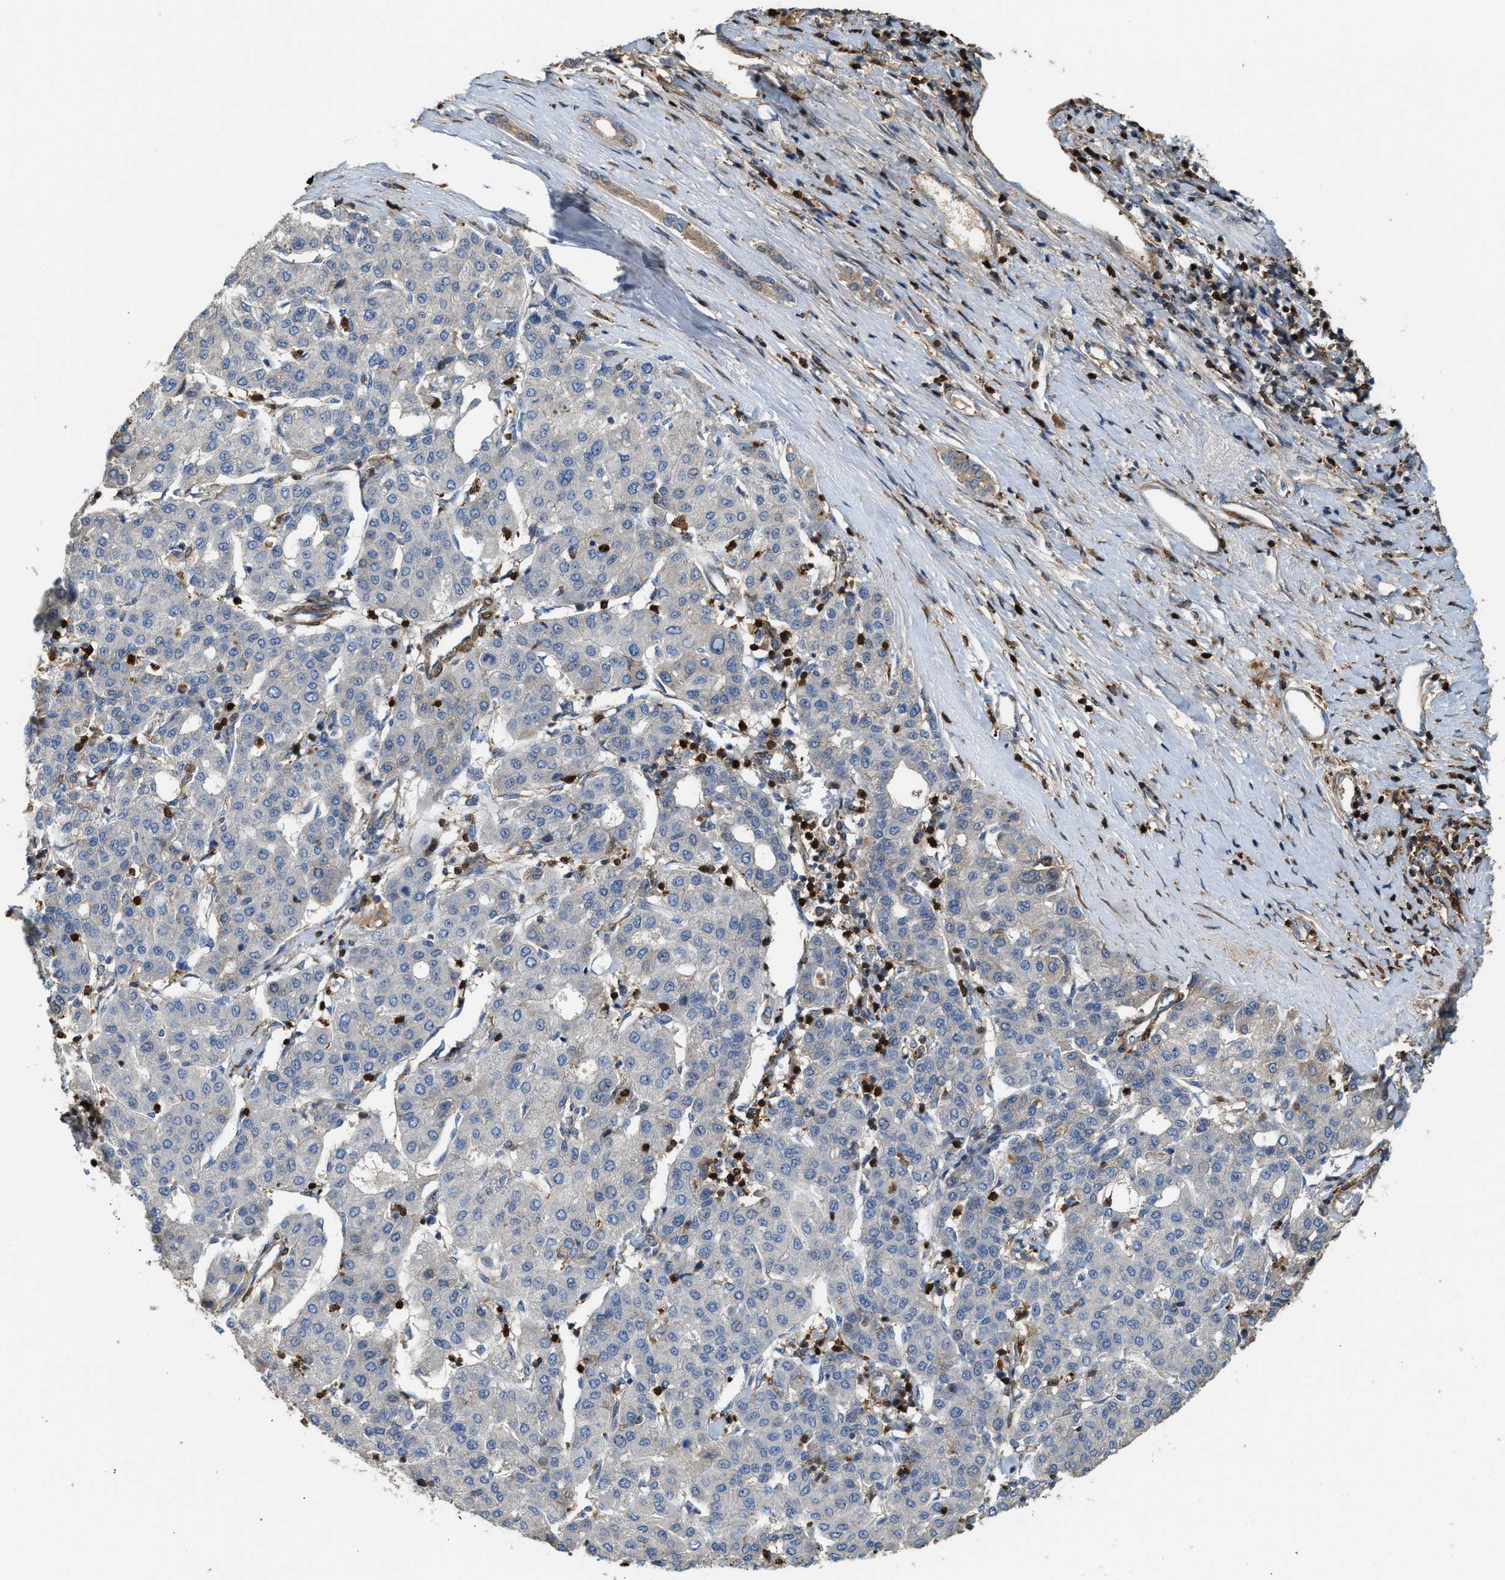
{"staining": {"intensity": "negative", "quantity": "none", "location": "none"}, "tissue": "liver cancer", "cell_type": "Tumor cells", "image_type": "cancer", "snomed": [{"axis": "morphology", "description": "Carcinoma, Hepatocellular, NOS"}, {"axis": "topography", "description": "Liver"}], "caption": "Image shows no protein positivity in tumor cells of hepatocellular carcinoma (liver) tissue.", "gene": "SERPINB5", "patient": {"sex": "male", "age": 65}}